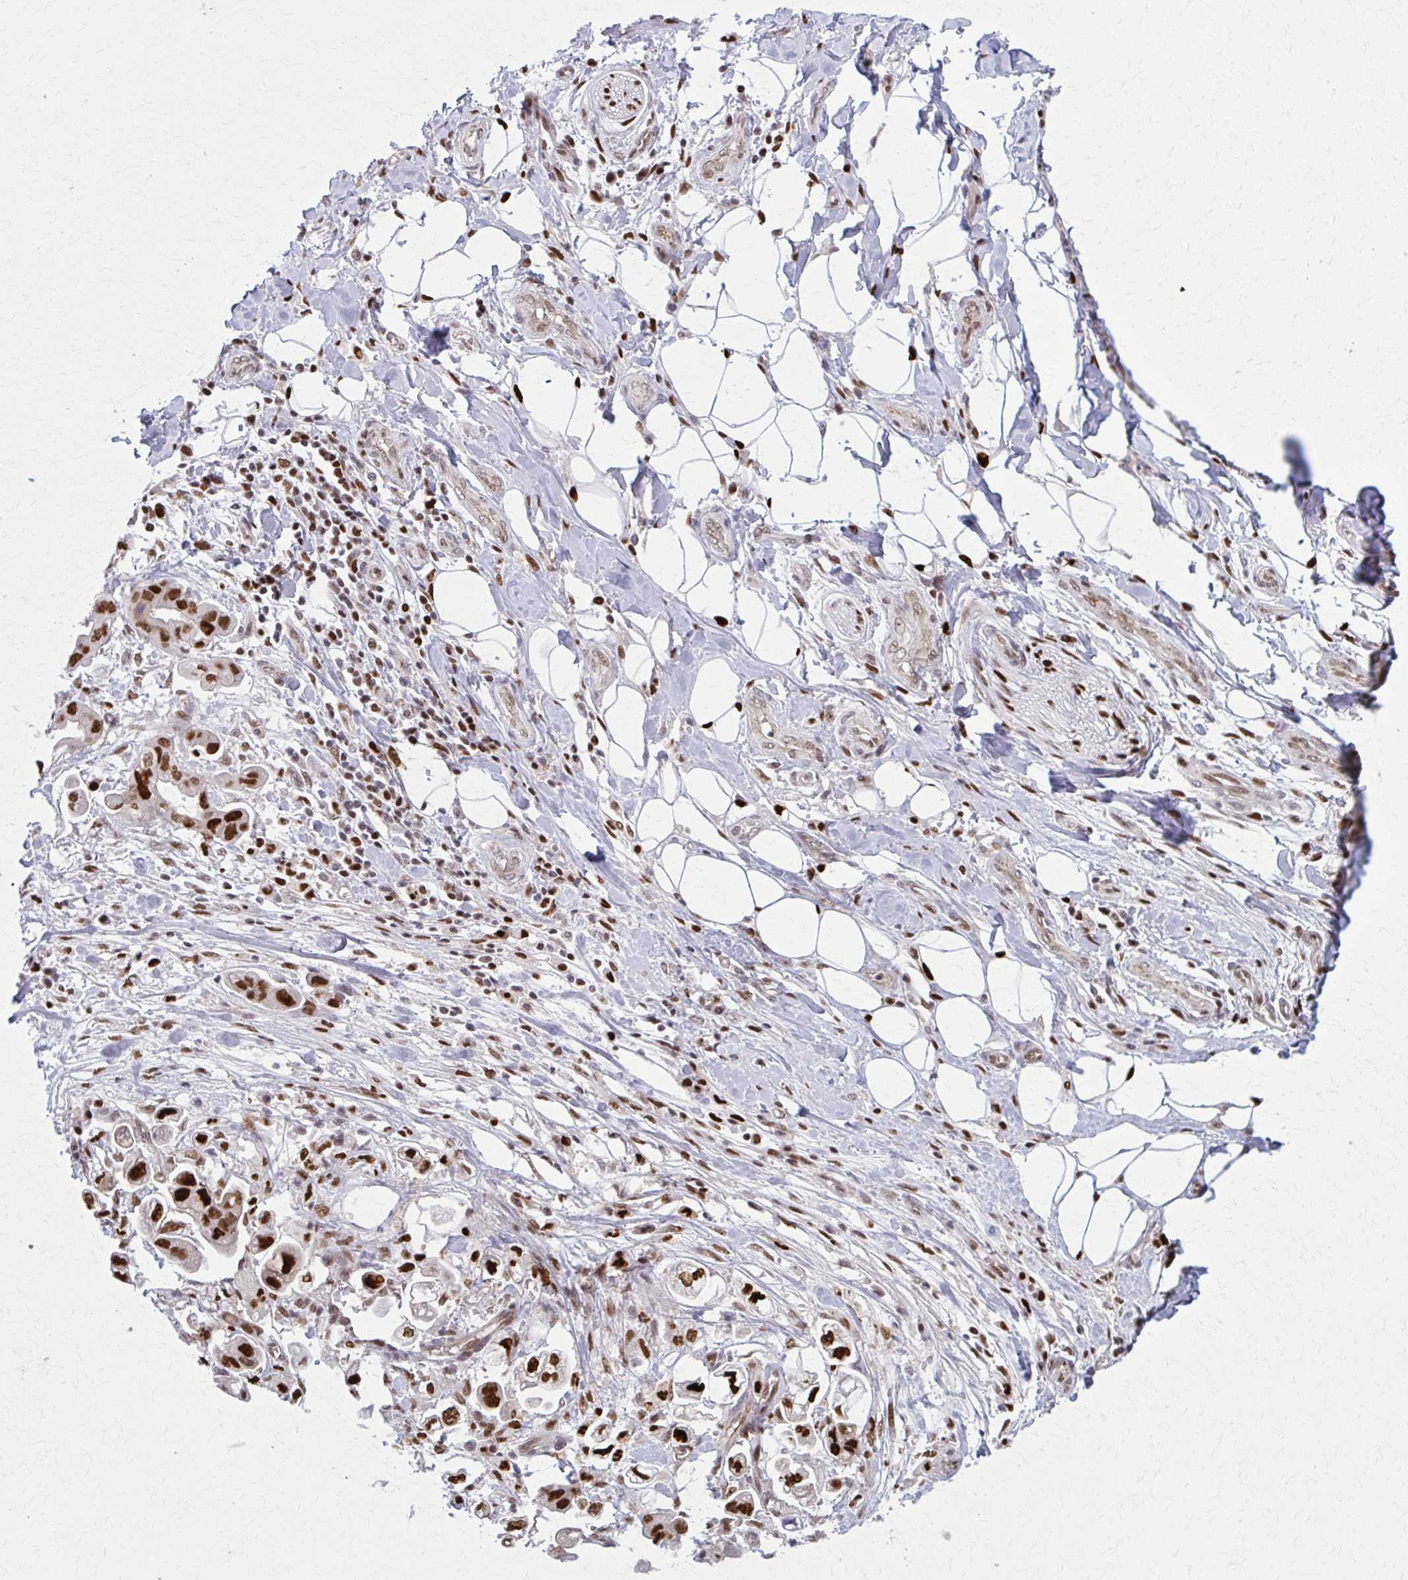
{"staining": {"intensity": "strong", "quantity": ">75%", "location": "nuclear"}, "tissue": "stomach cancer", "cell_type": "Tumor cells", "image_type": "cancer", "snomed": [{"axis": "morphology", "description": "Adenocarcinoma, NOS"}, {"axis": "topography", "description": "Stomach"}], "caption": "Stomach cancer (adenocarcinoma) stained with DAB immunohistochemistry (IHC) demonstrates high levels of strong nuclear expression in approximately >75% of tumor cells.", "gene": "ZNF559", "patient": {"sex": "male", "age": 62}}